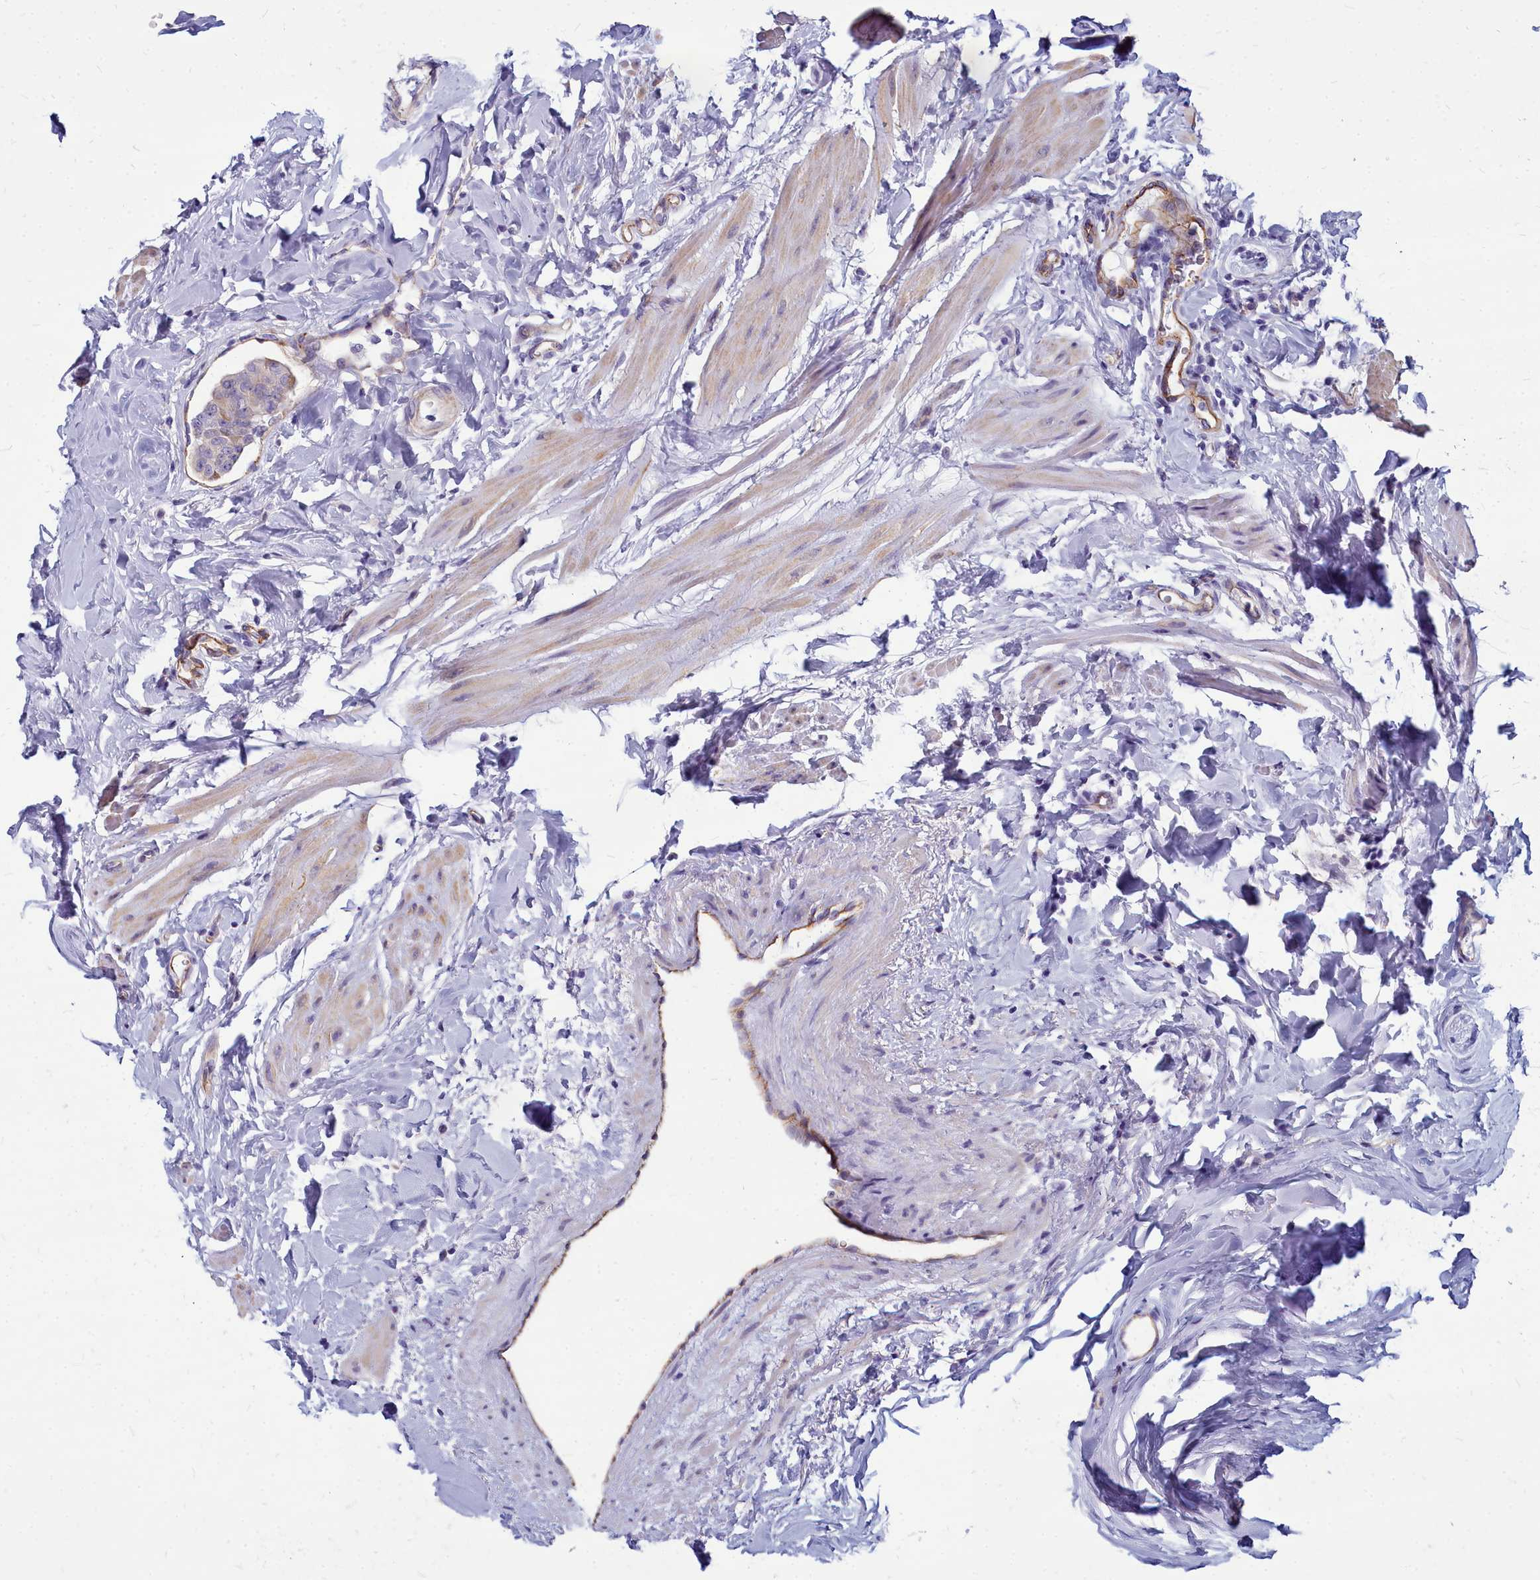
{"staining": {"intensity": "weak", "quantity": ">75%", "location": "cytoplasmic/membranous"}, "tissue": "breast cancer", "cell_type": "Tumor cells", "image_type": "cancer", "snomed": [{"axis": "morphology", "description": "Duct carcinoma"}, {"axis": "topography", "description": "Breast"}], "caption": "The immunohistochemical stain highlights weak cytoplasmic/membranous staining in tumor cells of infiltrating ductal carcinoma (breast) tissue.", "gene": "TTC5", "patient": {"sex": "female", "age": 40}}